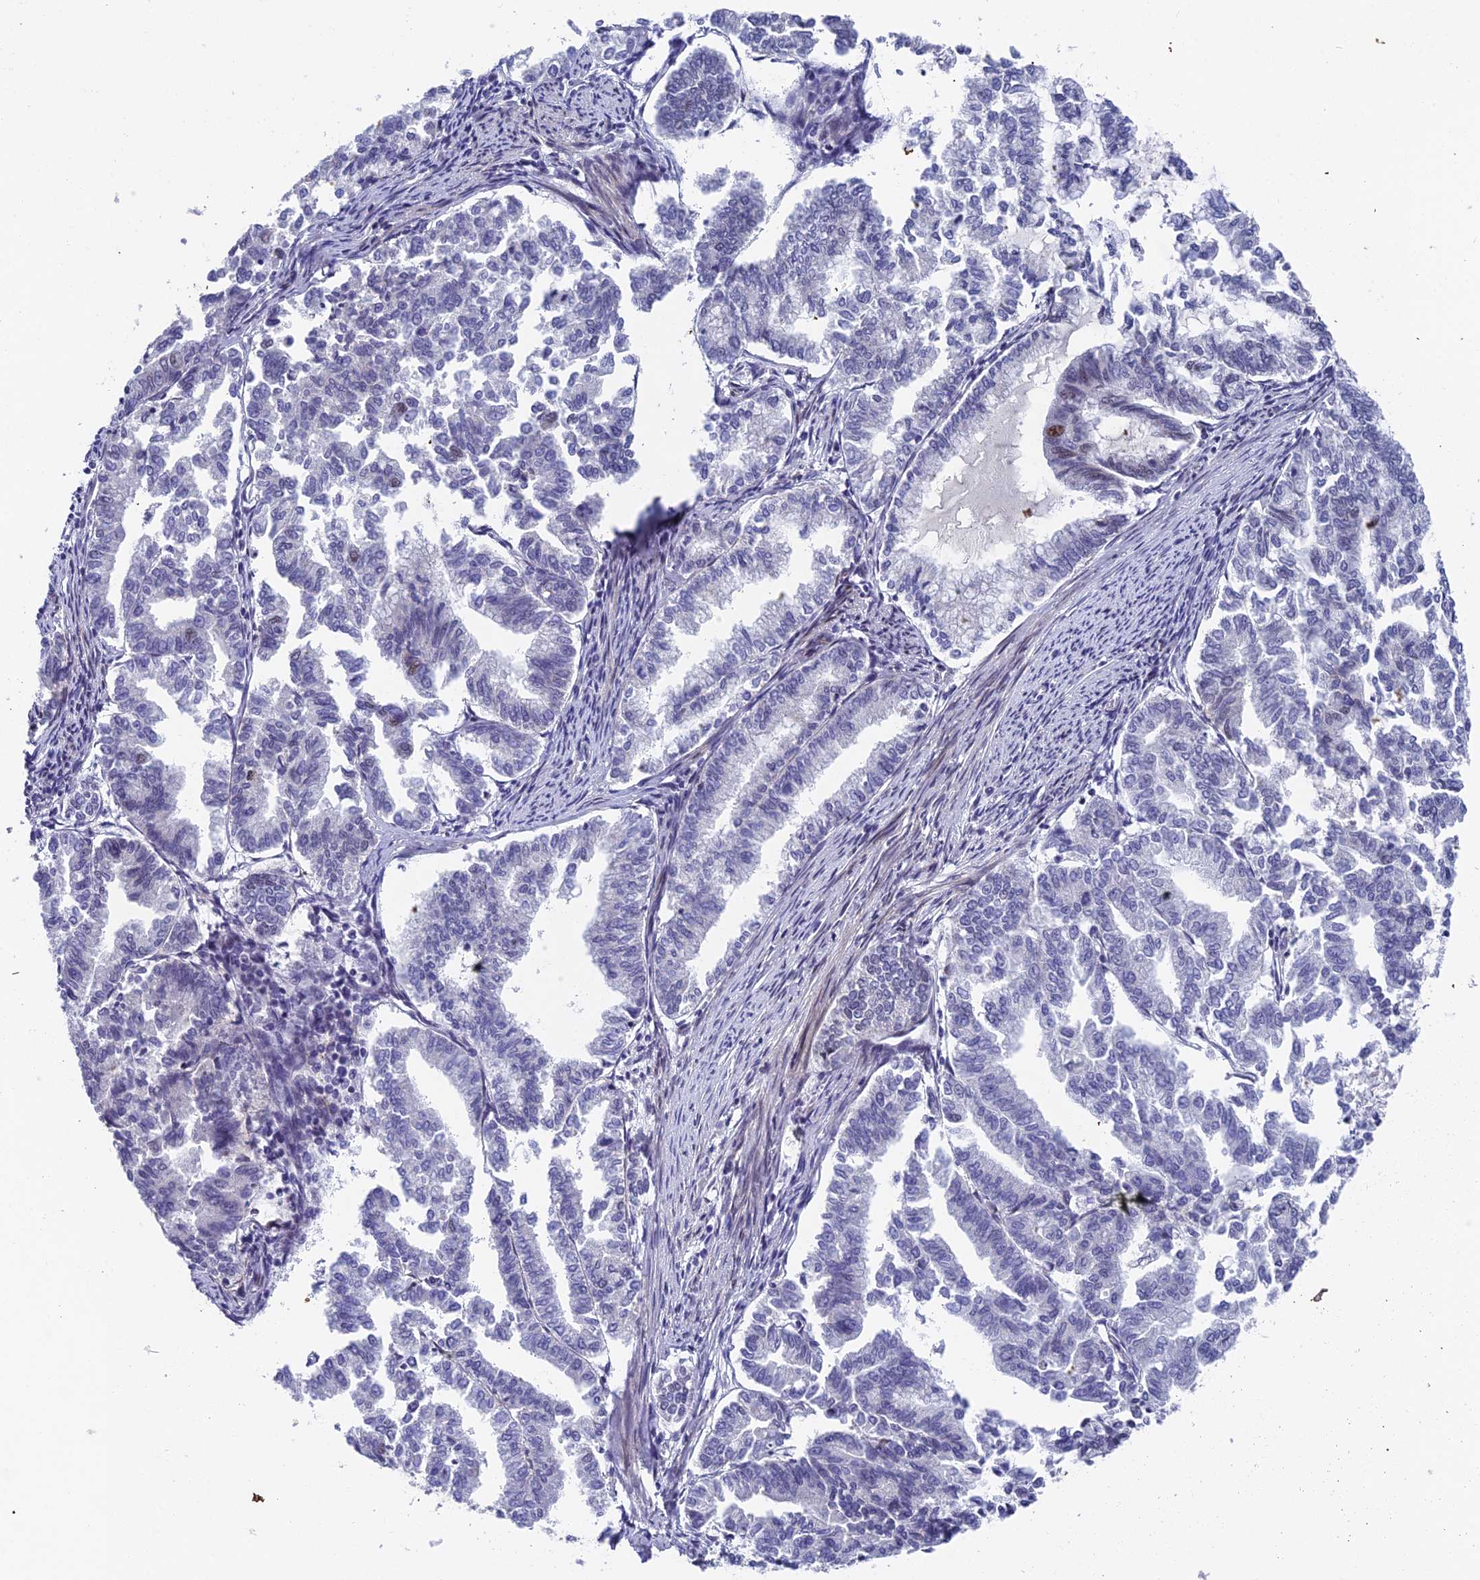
{"staining": {"intensity": "negative", "quantity": "none", "location": "none"}, "tissue": "endometrial cancer", "cell_type": "Tumor cells", "image_type": "cancer", "snomed": [{"axis": "morphology", "description": "Adenocarcinoma, NOS"}, {"axis": "topography", "description": "Endometrium"}], "caption": "Photomicrograph shows no protein positivity in tumor cells of adenocarcinoma (endometrial) tissue. The staining was performed using DAB to visualize the protein expression in brown, while the nuclei were stained in blue with hematoxylin (Magnification: 20x).", "gene": "XKR9", "patient": {"sex": "female", "age": 79}}